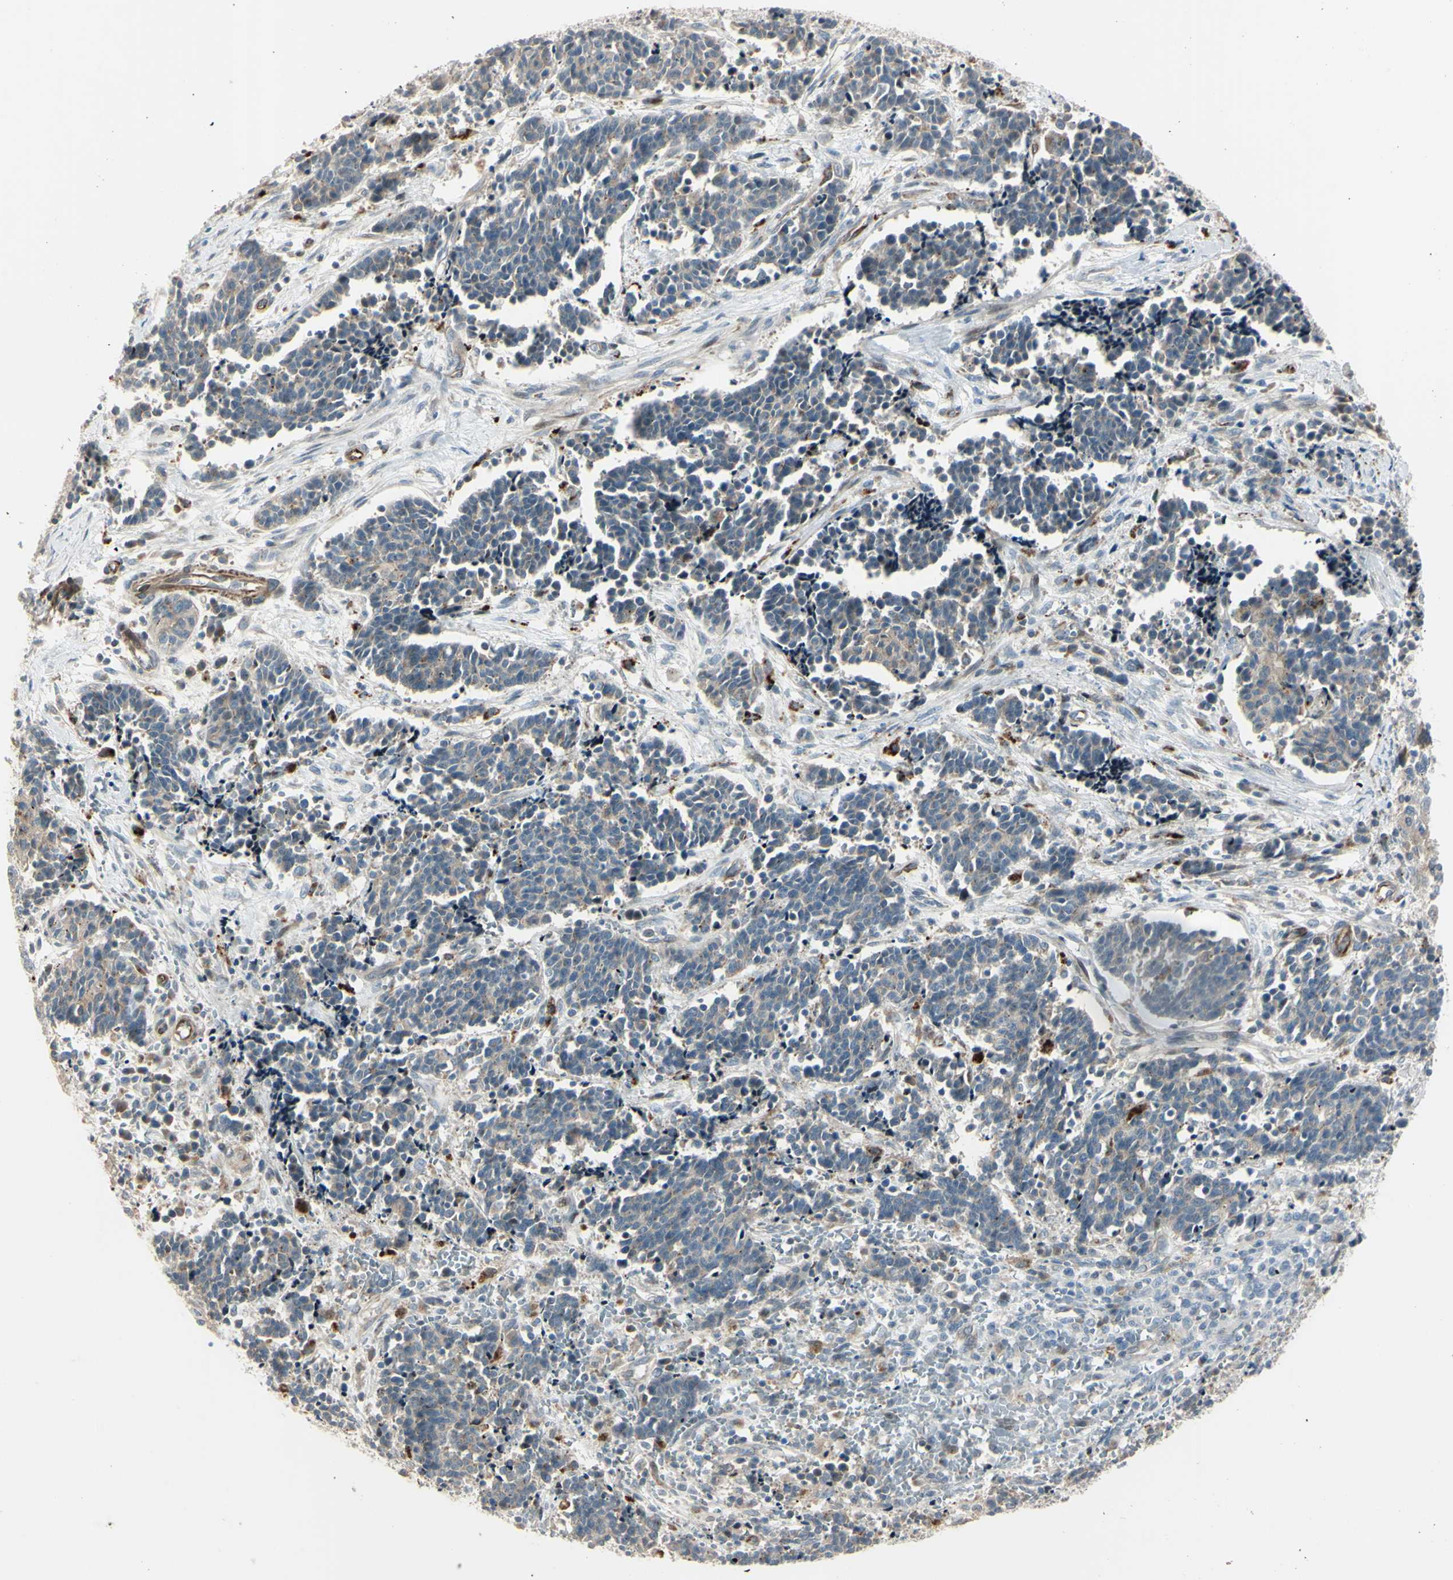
{"staining": {"intensity": "weak", "quantity": "25%-75%", "location": "cytoplasmic/membranous"}, "tissue": "cervical cancer", "cell_type": "Tumor cells", "image_type": "cancer", "snomed": [{"axis": "morphology", "description": "Squamous cell carcinoma, NOS"}, {"axis": "topography", "description": "Cervix"}], "caption": "Squamous cell carcinoma (cervical) tissue shows weak cytoplasmic/membranous staining in approximately 25%-75% of tumor cells, visualized by immunohistochemistry. The protein is shown in brown color, while the nuclei are stained blue.", "gene": "NDFIP1", "patient": {"sex": "female", "age": 35}}